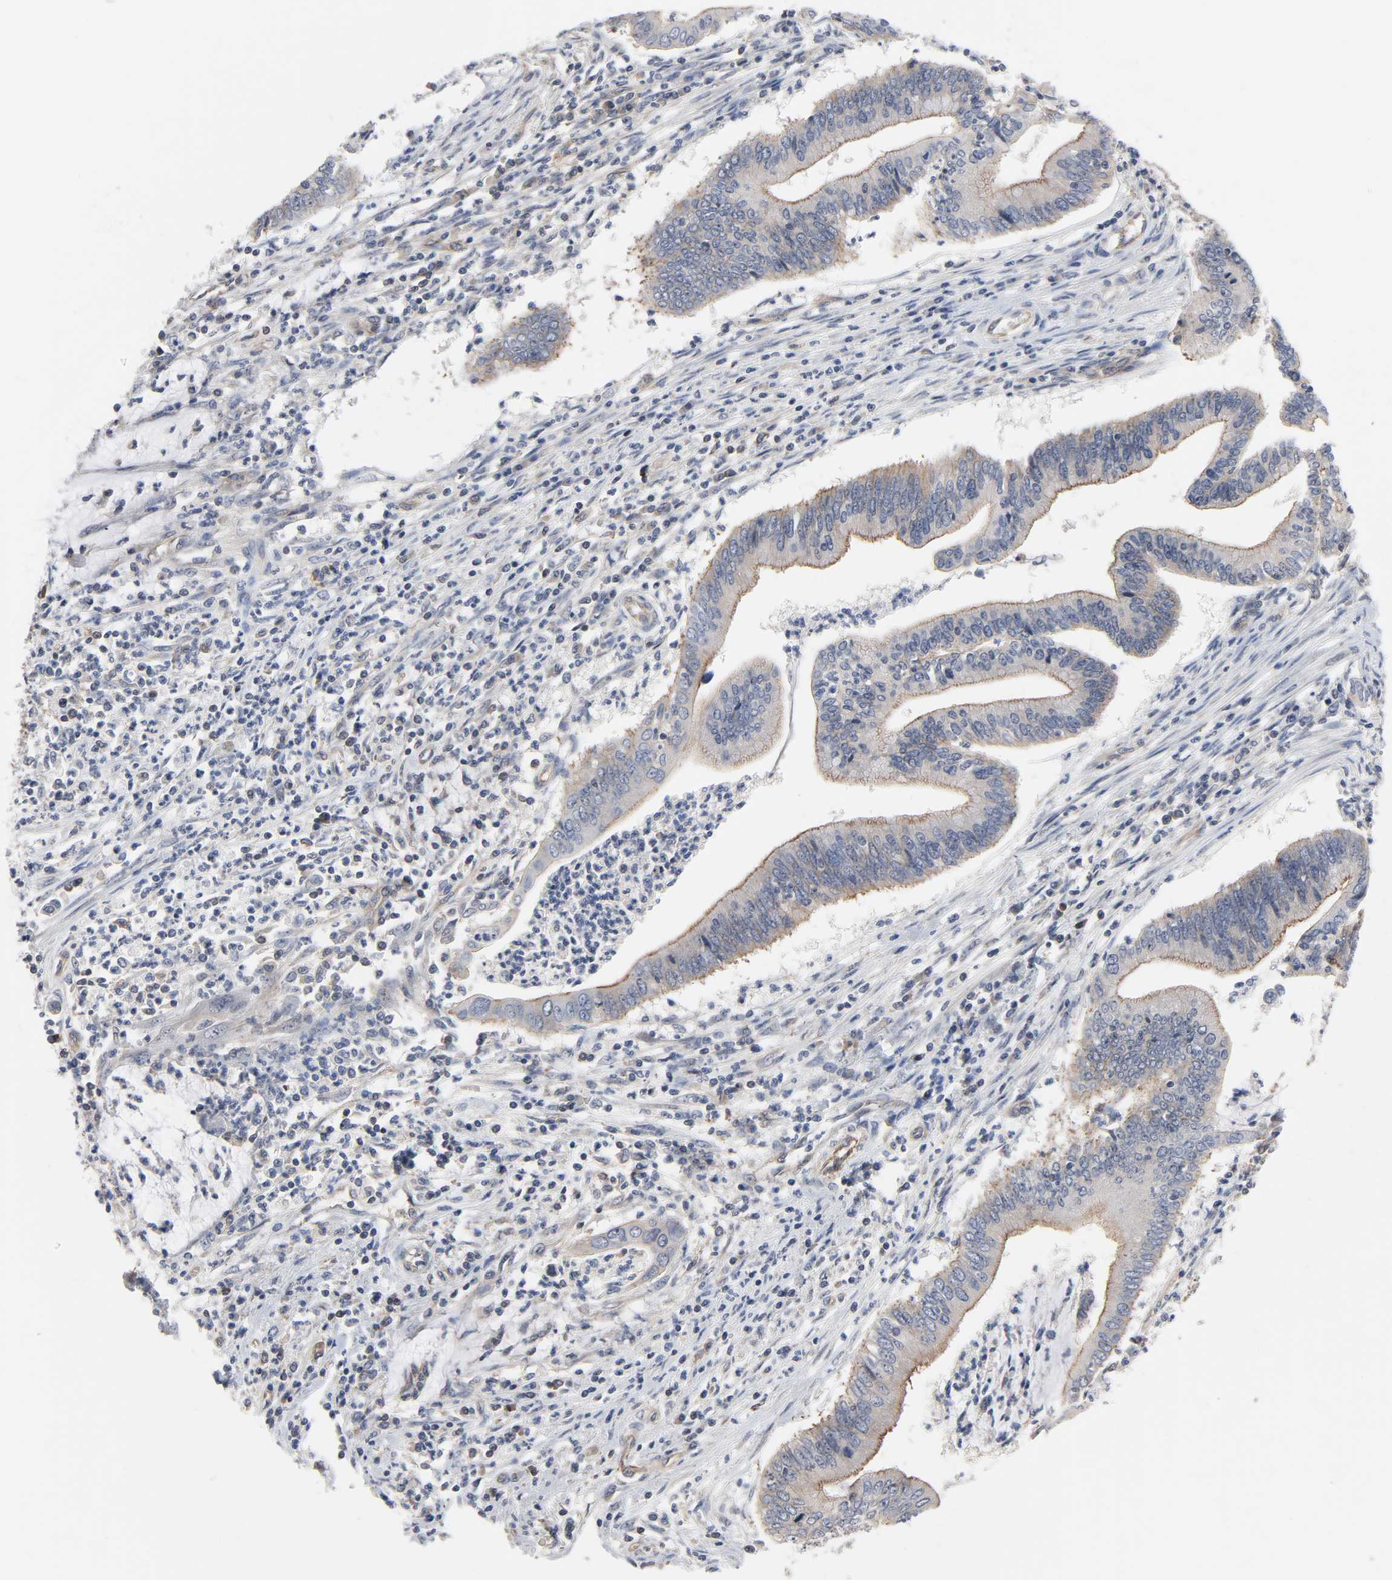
{"staining": {"intensity": "weak", "quantity": ">75%", "location": "cytoplasmic/membranous"}, "tissue": "cervical cancer", "cell_type": "Tumor cells", "image_type": "cancer", "snomed": [{"axis": "morphology", "description": "Adenocarcinoma, NOS"}, {"axis": "topography", "description": "Cervix"}], "caption": "Cervical cancer stained for a protein demonstrates weak cytoplasmic/membranous positivity in tumor cells.", "gene": "DDX10", "patient": {"sex": "female", "age": 36}}